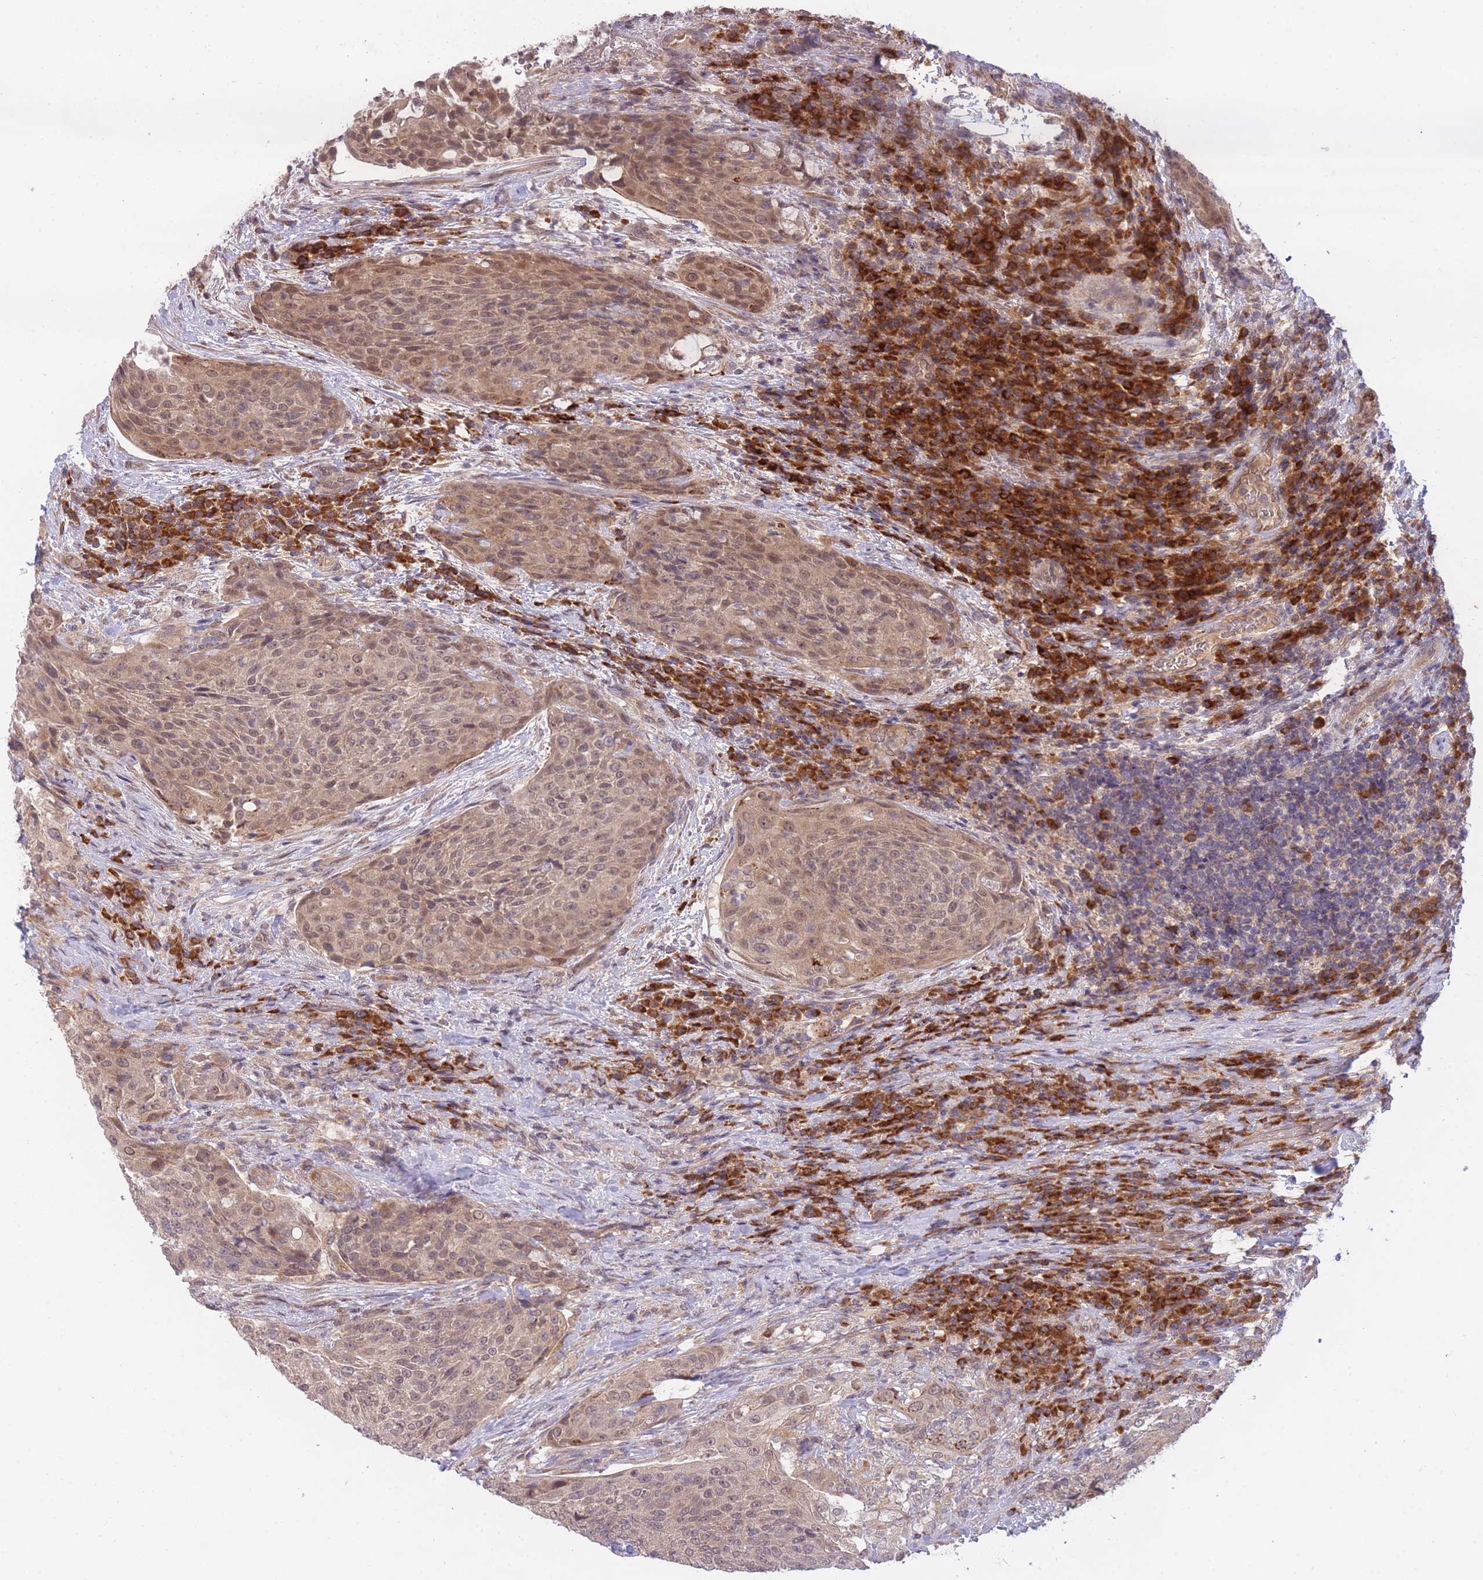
{"staining": {"intensity": "weak", "quantity": ">75%", "location": "cytoplasmic/membranous,nuclear"}, "tissue": "urothelial cancer", "cell_type": "Tumor cells", "image_type": "cancer", "snomed": [{"axis": "morphology", "description": "Urothelial carcinoma, High grade"}, {"axis": "topography", "description": "Urinary bladder"}], "caption": "DAB (3,3'-diaminobenzidine) immunohistochemical staining of urothelial cancer demonstrates weak cytoplasmic/membranous and nuclear protein positivity in about >75% of tumor cells. (DAB (3,3'-diaminobenzidine) IHC with brightfield microscopy, high magnification).", "gene": "SMC6", "patient": {"sex": "female", "age": 63}}